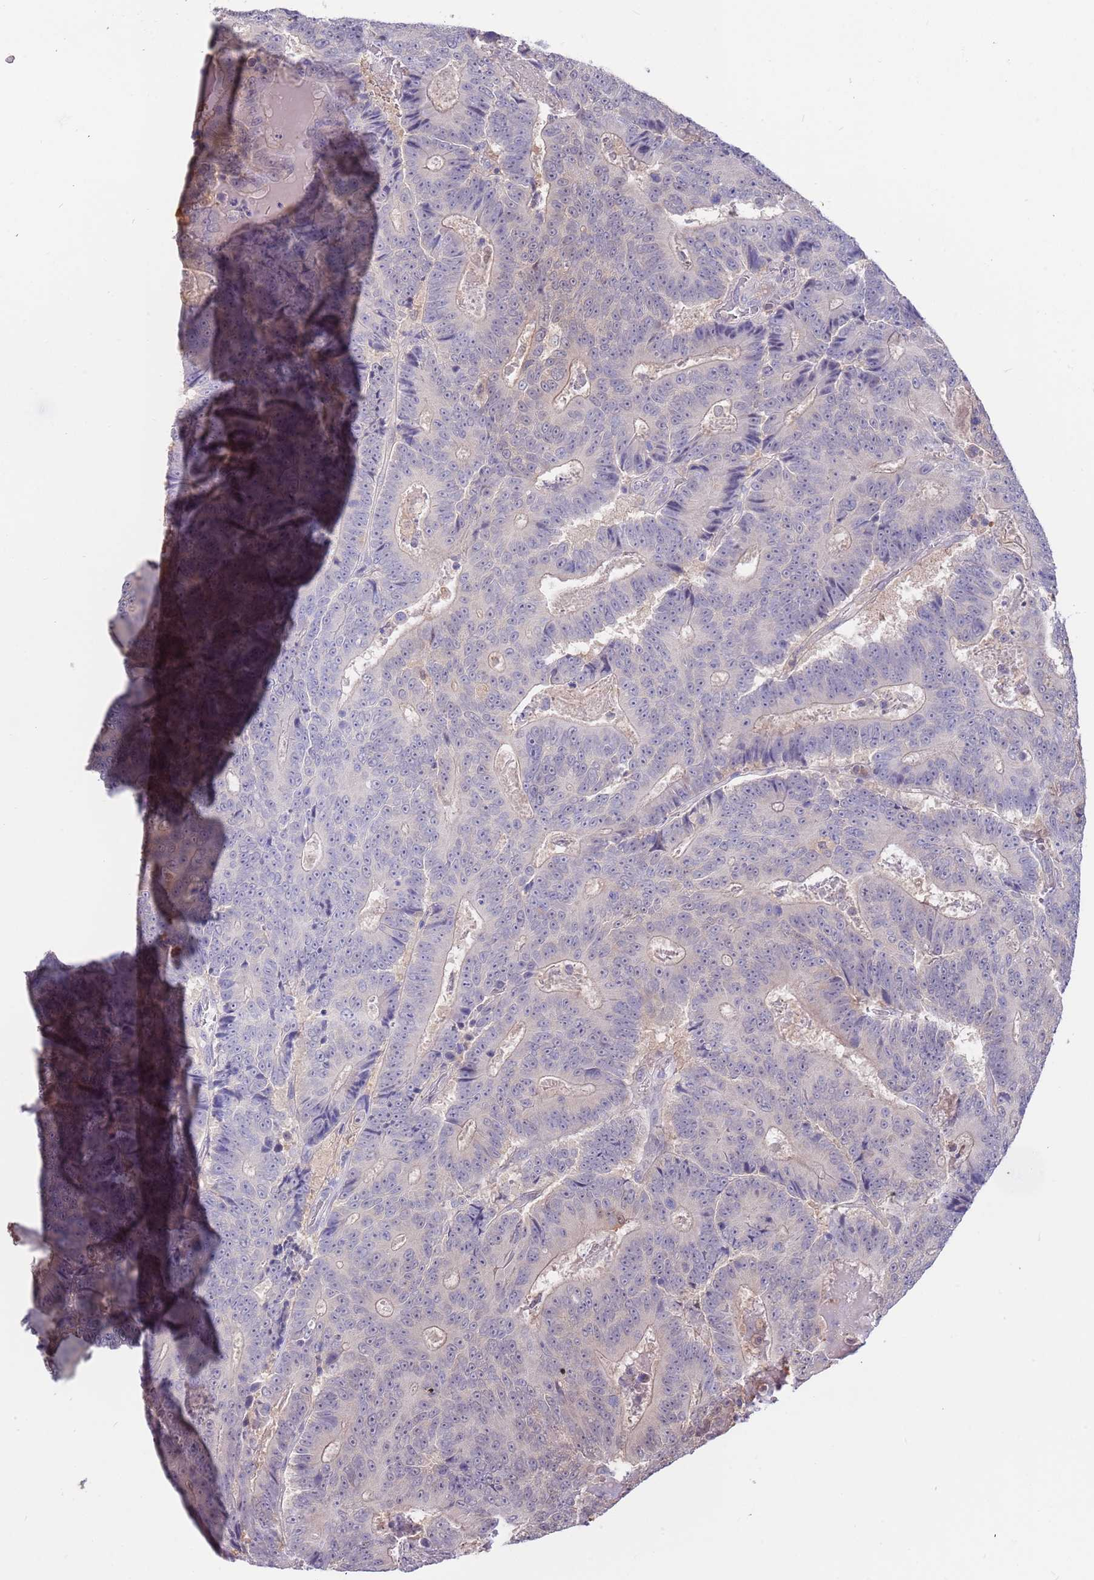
{"staining": {"intensity": "negative", "quantity": "none", "location": "none"}, "tissue": "colorectal cancer", "cell_type": "Tumor cells", "image_type": "cancer", "snomed": [{"axis": "morphology", "description": "Adenocarcinoma, NOS"}, {"axis": "topography", "description": "Colon"}], "caption": "A micrograph of human colorectal adenocarcinoma is negative for staining in tumor cells. (Immunohistochemistry (ihc), brightfield microscopy, high magnification).", "gene": "AP5S1", "patient": {"sex": "male", "age": 83}}